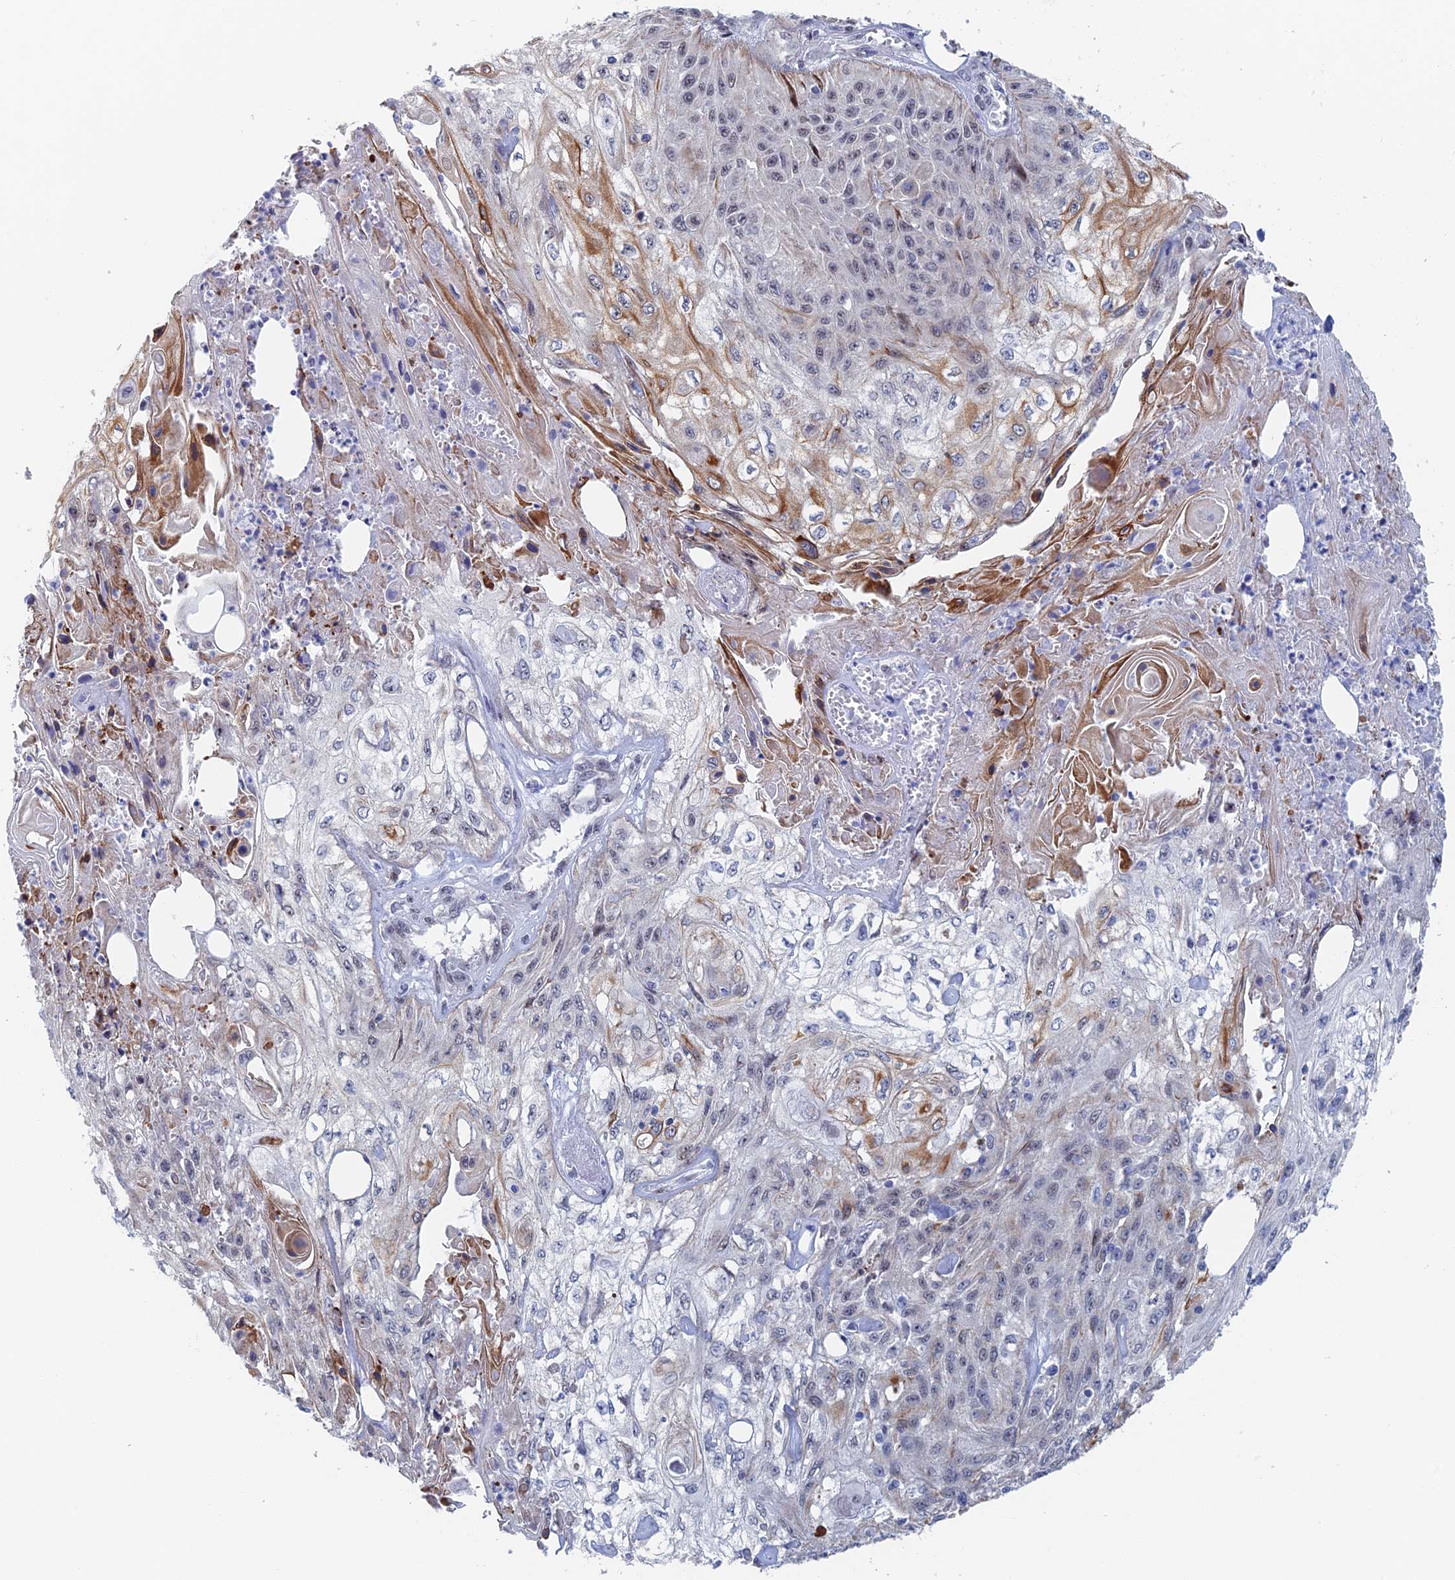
{"staining": {"intensity": "moderate", "quantity": "<25%", "location": "cytoplasmic/membranous"}, "tissue": "skin cancer", "cell_type": "Tumor cells", "image_type": "cancer", "snomed": [{"axis": "morphology", "description": "Squamous cell carcinoma, NOS"}, {"axis": "morphology", "description": "Squamous cell carcinoma, metastatic, NOS"}, {"axis": "topography", "description": "Skin"}, {"axis": "topography", "description": "Lymph node"}], "caption": "Immunohistochemical staining of human metastatic squamous cell carcinoma (skin) displays moderate cytoplasmic/membranous protein expression in approximately <25% of tumor cells.", "gene": "GMNC", "patient": {"sex": "male", "age": 75}}